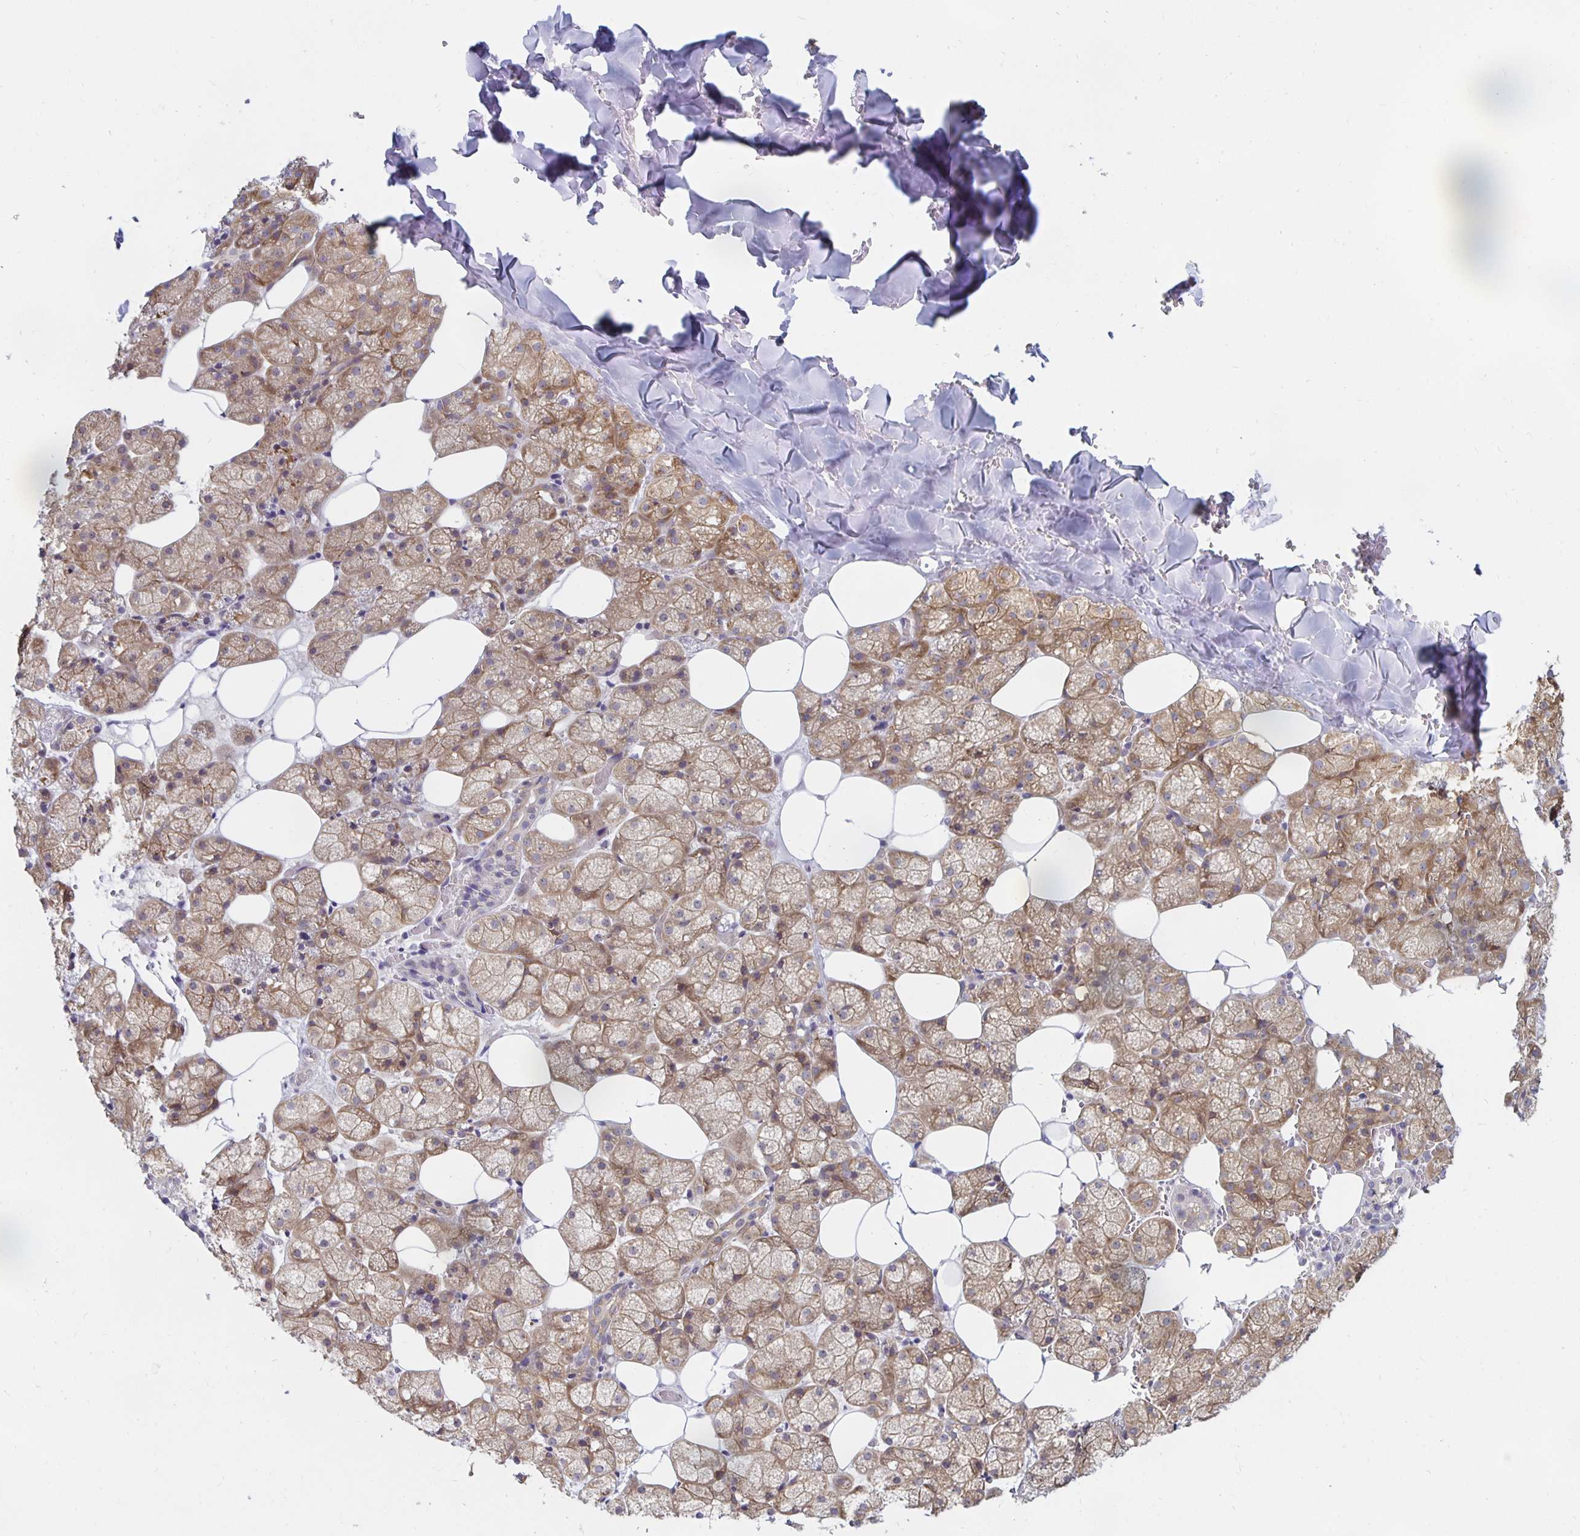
{"staining": {"intensity": "moderate", "quantity": ">75%", "location": "cytoplasmic/membranous"}, "tissue": "salivary gland", "cell_type": "Glandular cells", "image_type": "normal", "snomed": [{"axis": "morphology", "description": "Normal tissue, NOS"}, {"axis": "topography", "description": "Salivary gland"}, {"axis": "topography", "description": "Peripheral nerve tissue"}], "caption": "An image showing moderate cytoplasmic/membranous staining in approximately >75% of glandular cells in benign salivary gland, as visualized by brown immunohistochemical staining.", "gene": "PDAP1", "patient": {"sex": "male", "age": 38}}